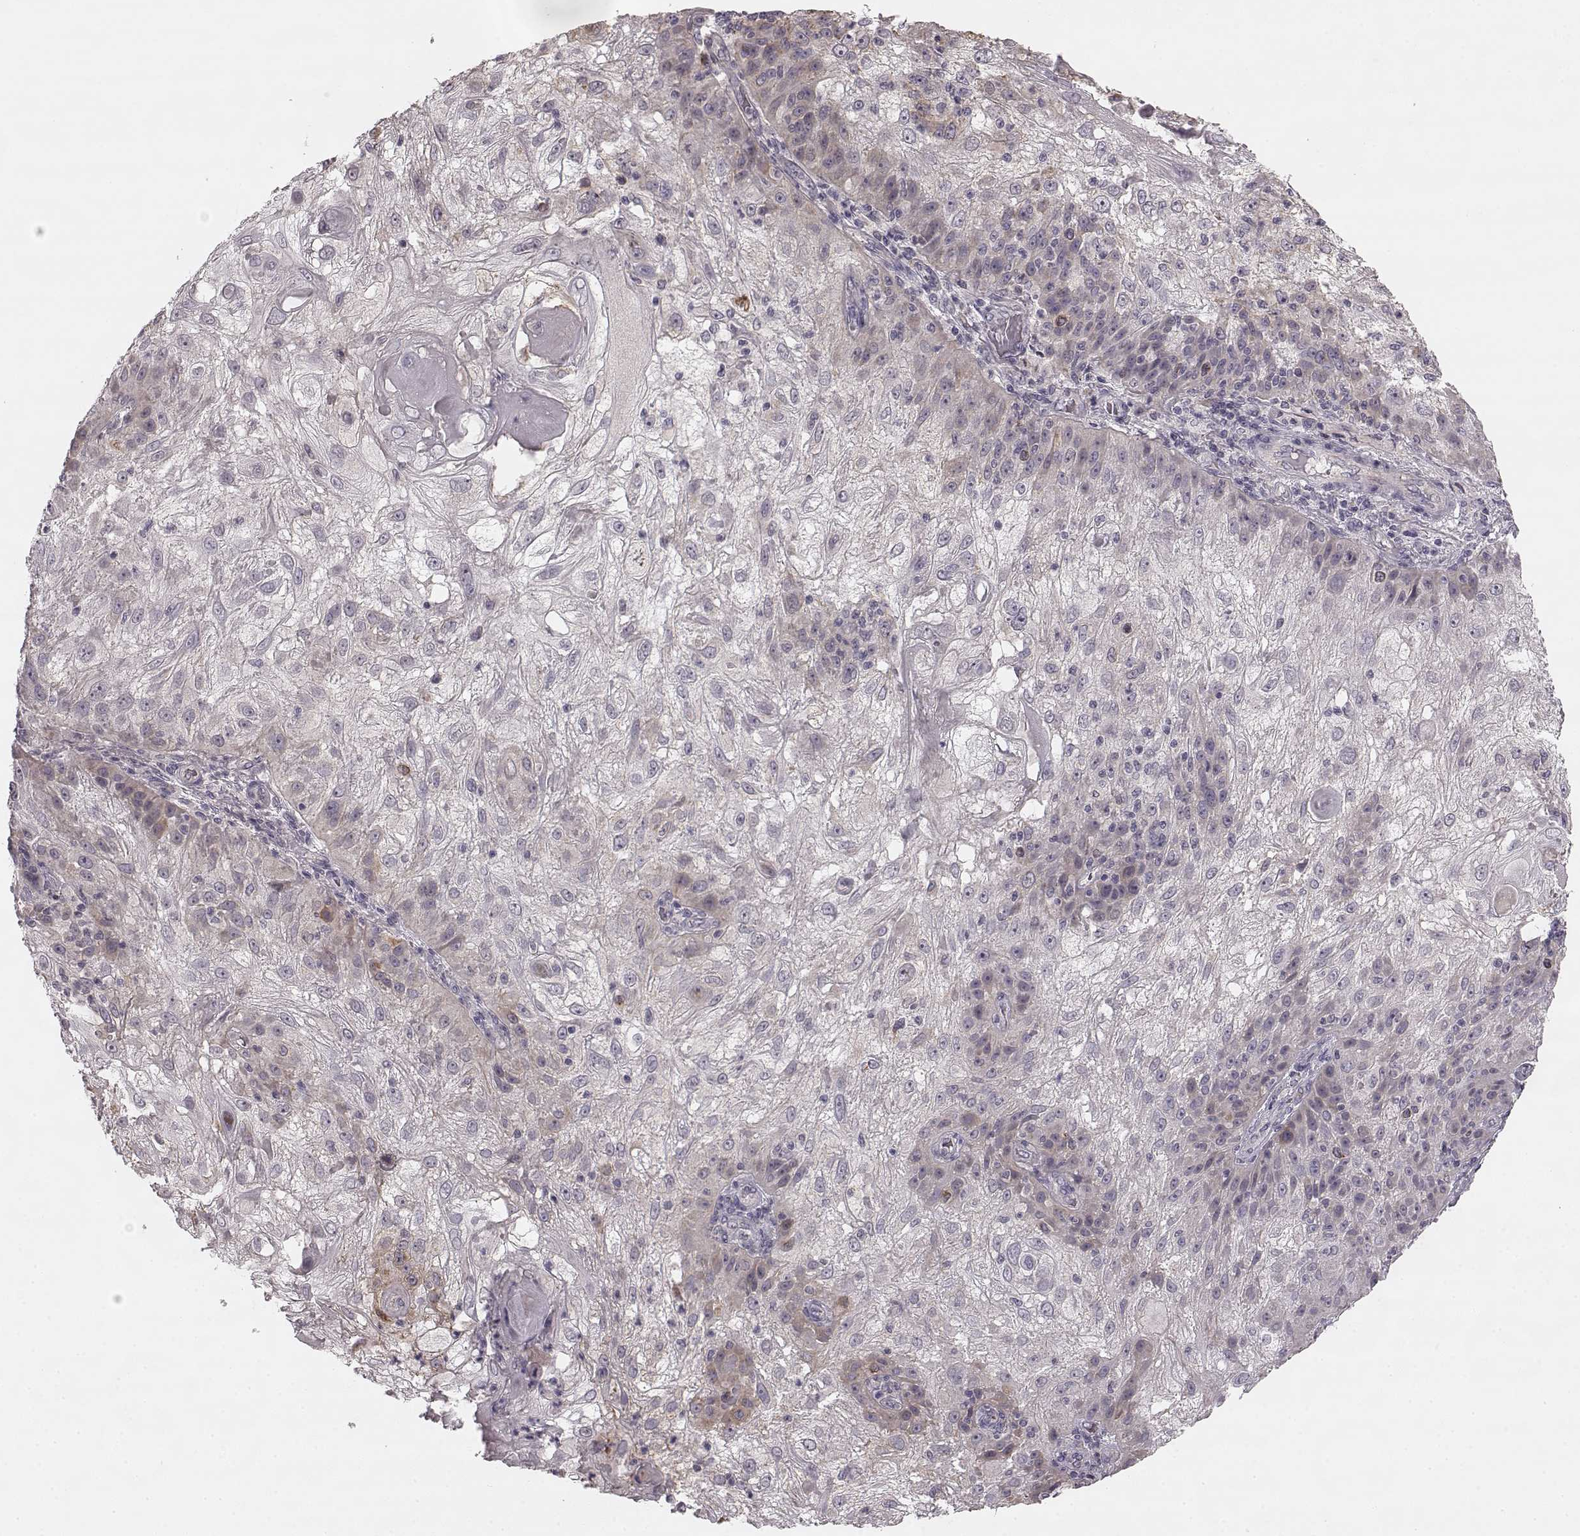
{"staining": {"intensity": "weak", "quantity": "<25%", "location": "cytoplasmic/membranous"}, "tissue": "skin cancer", "cell_type": "Tumor cells", "image_type": "cancer", "snomed": [{"axis": "morphology", "description": "Normal tissue, NOS"}, {"axis": "morphology", "description": "Squamous cell carcinoma, NOS"}, {"axis": "topography", "description": "Skin"}], "caption": "IHC of human skin cancer (squamous cell carcinoma) shows no staining in tumor cells.", "gene": "HMMR", "patient": {"sex": "female", "age": 83}}